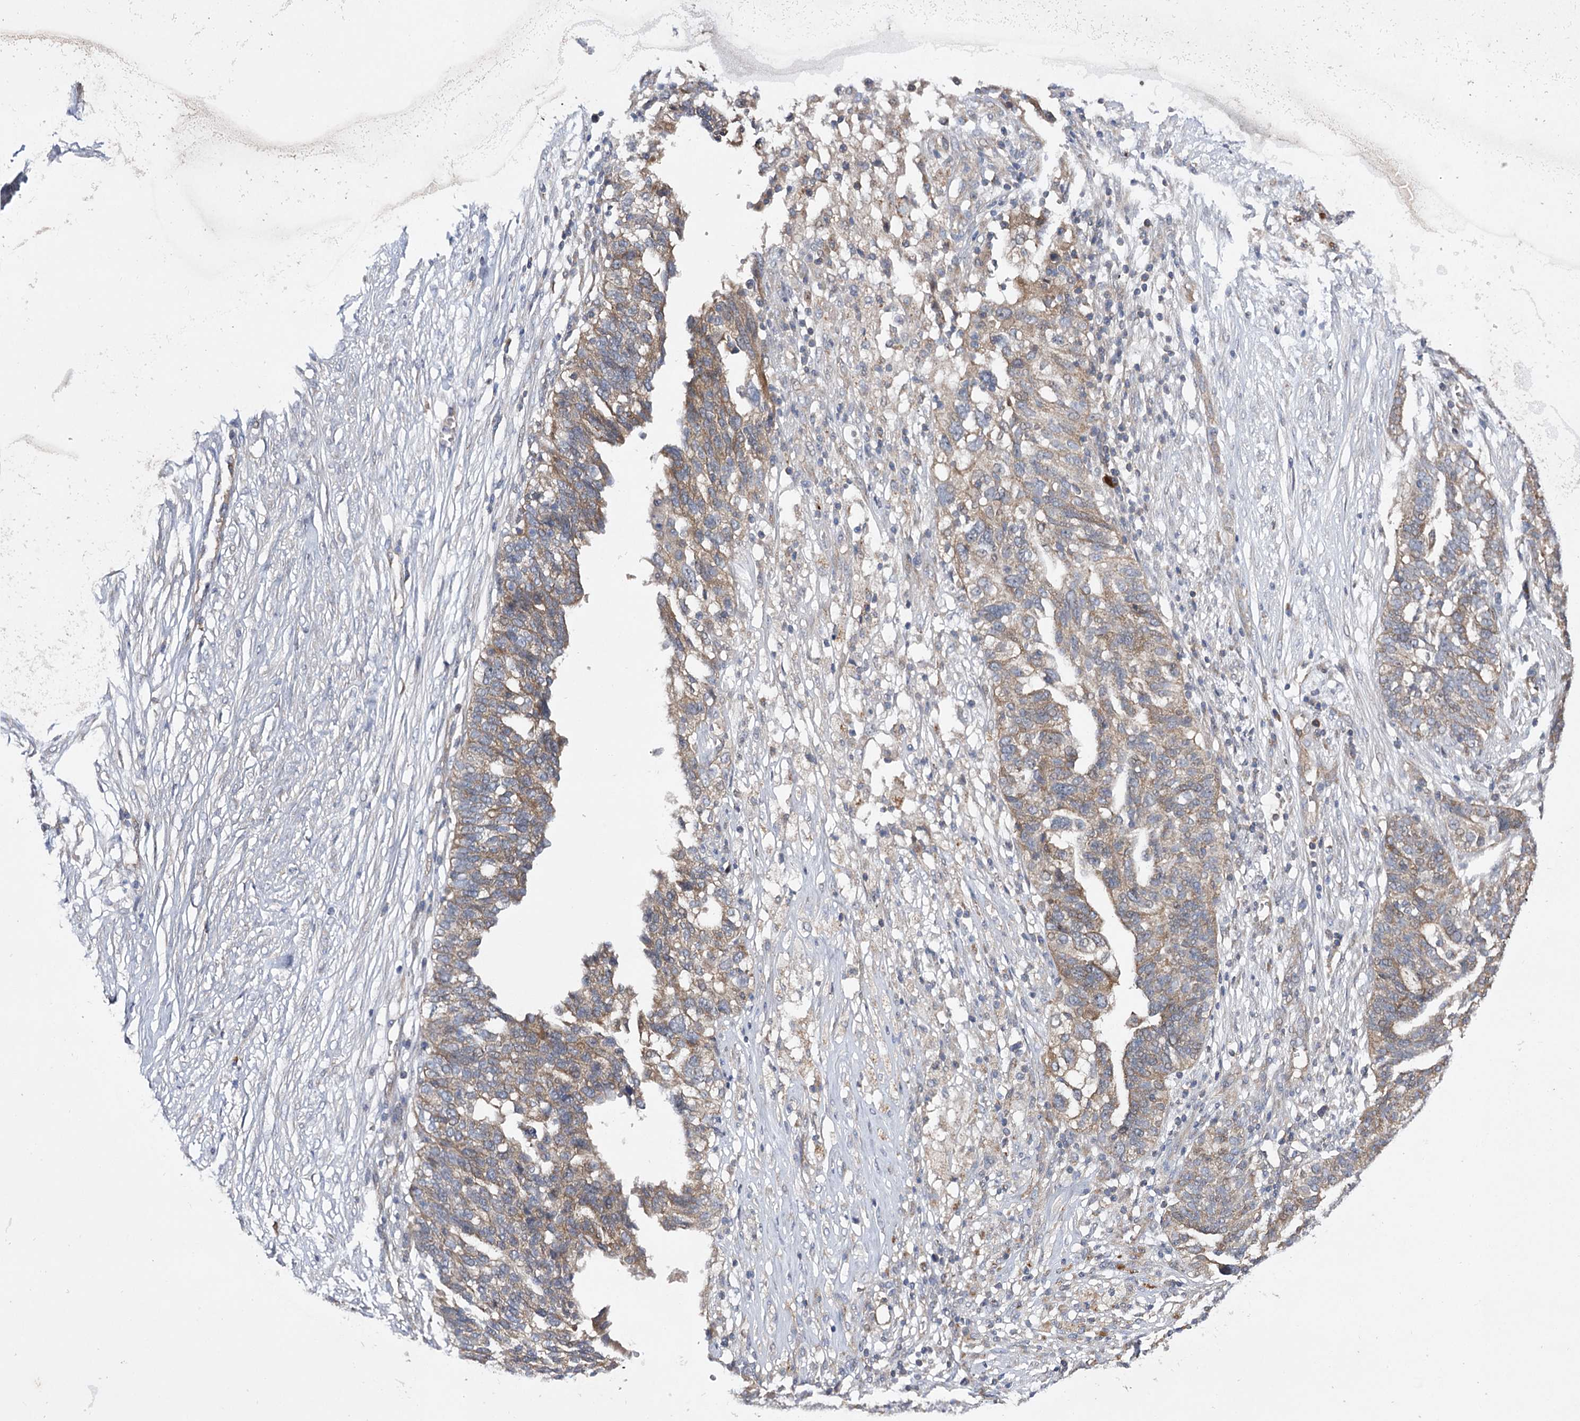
{"staining": {"intensity": "moderate", "quantity": ">75%", "location": "cytoplasmic/membranous"}, "tissue": "ovarian cancer", "cell_type": "Tumor cells", "image_type": "cancer", "snomed": [{"axis": "morphology", "description": "Cystadenocarcinoma, serous, NOS"}, {"axis": "topography", "description": "Ovary"}], "caption": "Immunohistochemistry (IHC) (DAB) staining of ovarian serous cystadenocarcinoma shows moderate cytoplasmic/membranous protein staining in about >75% of tumor cells.", "gene": "BCR", "patient": {"sex": "female", "age": 59}}